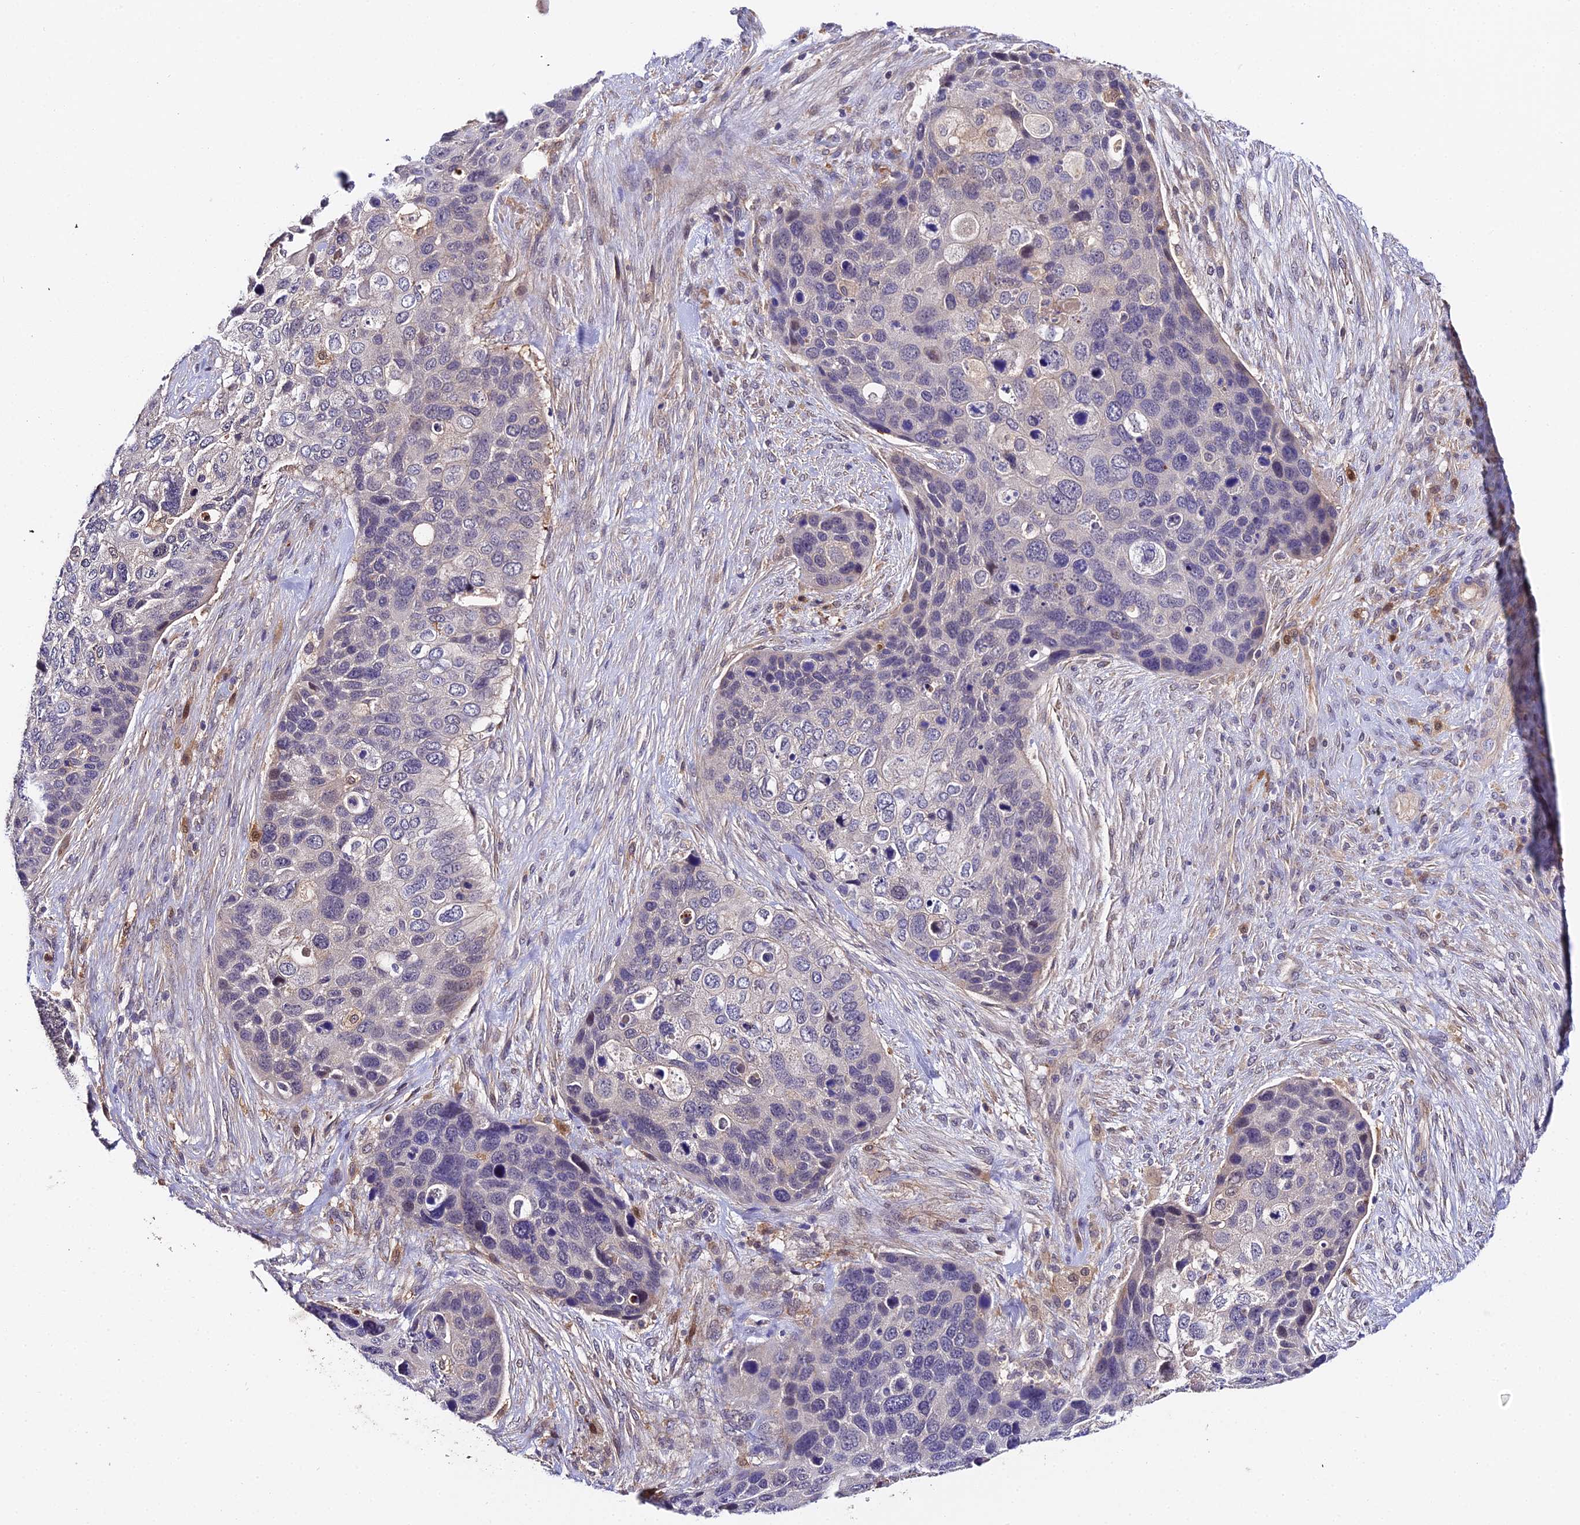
{"staining": {"intensity": "negative", "quantity": "none", "location": "none"}, "tissue": "skin cancer", "cell_type": "Tumor cells", "image_type": "cancer", "snomed": [{"axis": "morphology", "description": "Basal cell carcinoma"}, {"axis": "topography", "description": "Skin"}], "caption": "Human skin basal cell carcinoma stained for a protein using IHC displays no staining in tumor cells.", "gene": "ZBED8", "patient": {"sex": "female", "age": 74}}